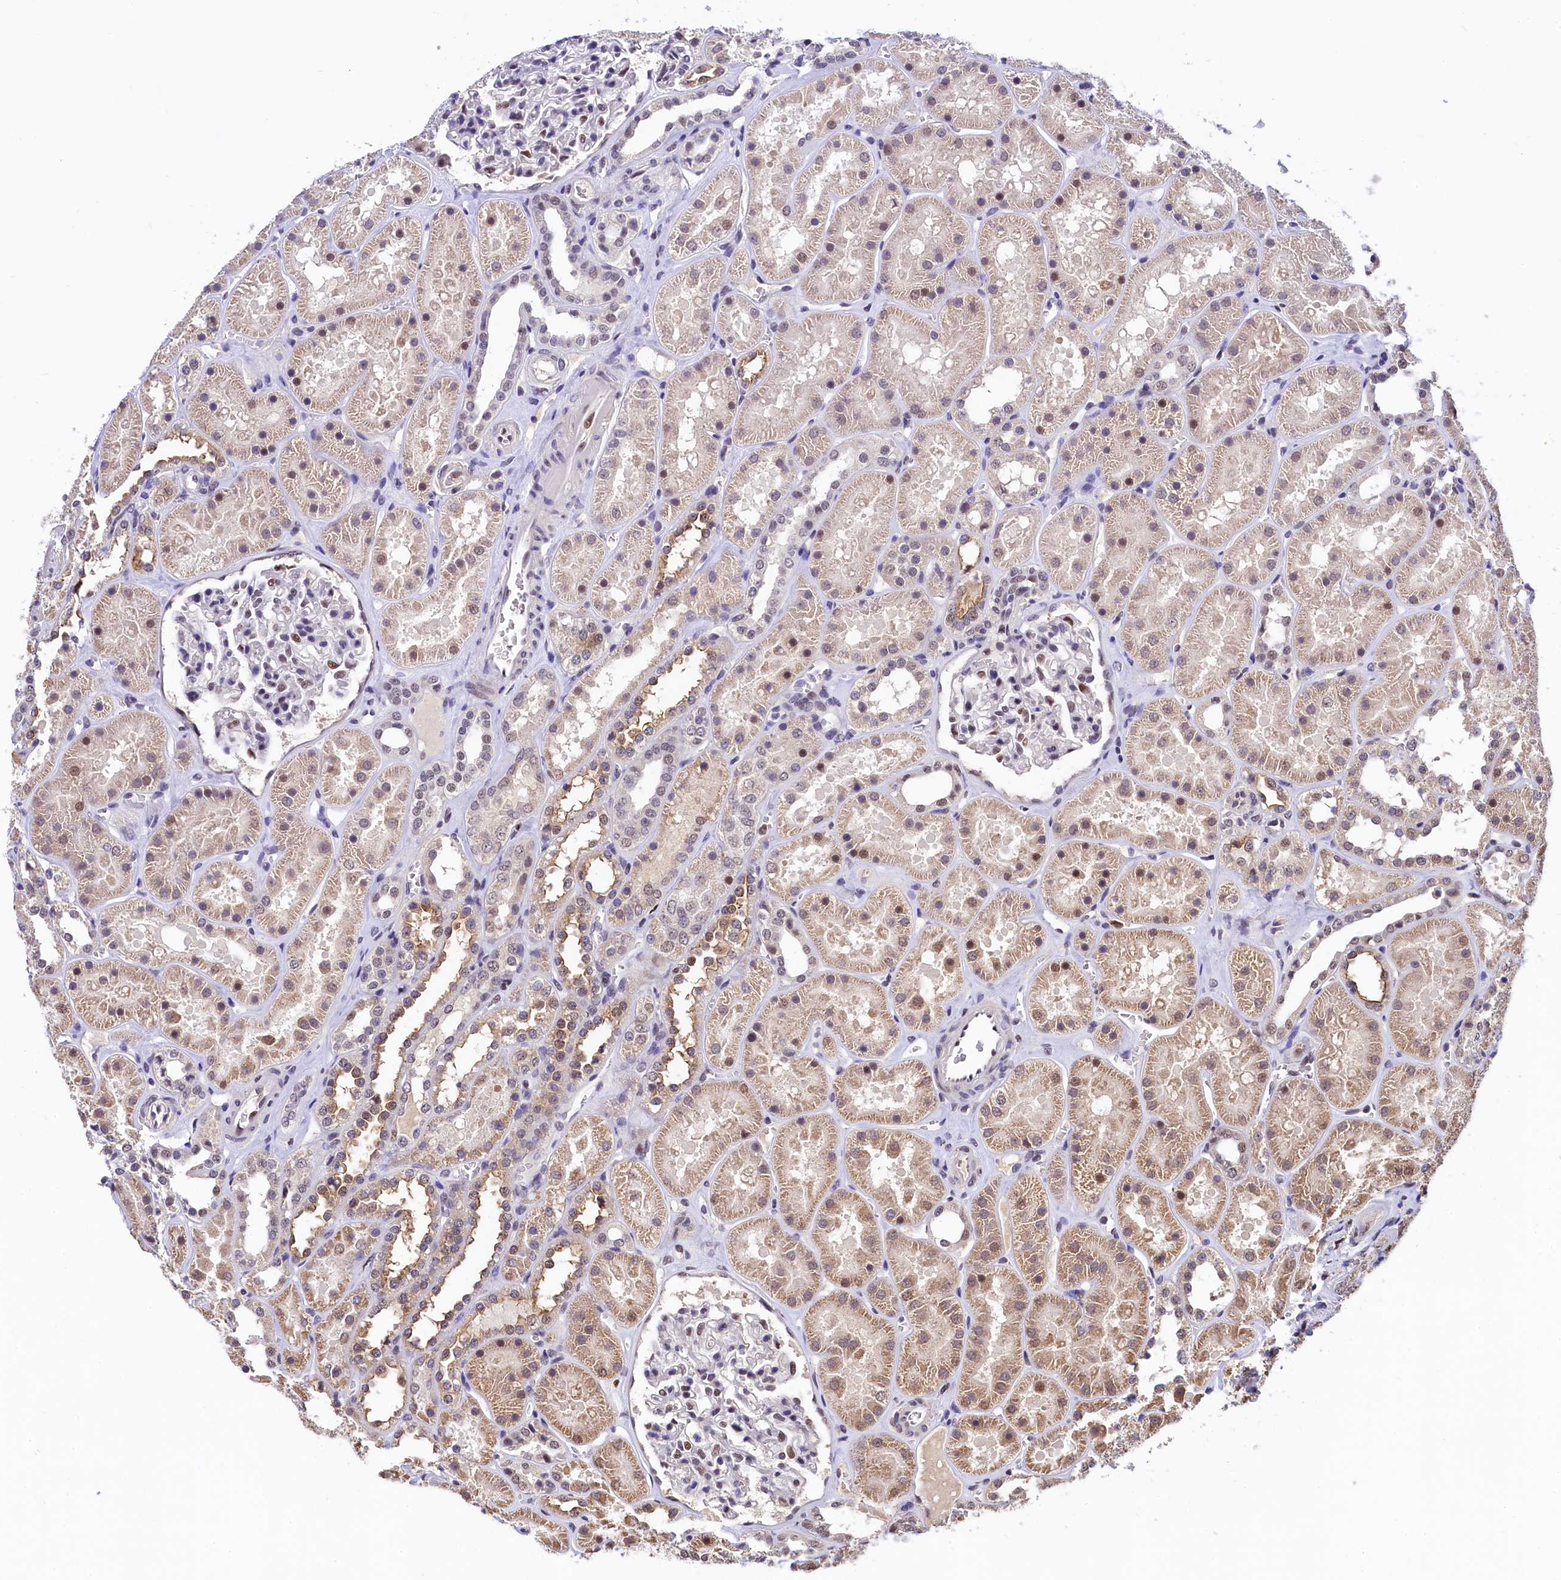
{"staining": {"intensity": "moderate", "quantity": "<25%", "location": "nuclear"}, "tissue": "kidney", "cell_type": "Cells in glomeruli", "image_type": "normal", "snomed": [{"axis": "morphology", "description": "Normal tissue, NOS"}, {"axis": "topography", "description": "Kidney"}], "caption": "Moderate nuclear staining is seen in about <25% of cells in glomeruli in benign kidney. (Brightfield microscopy of DAB IHC at high magnification).", "gene": "HECTD4", "patient": {"sex": "female", "age": 41}}